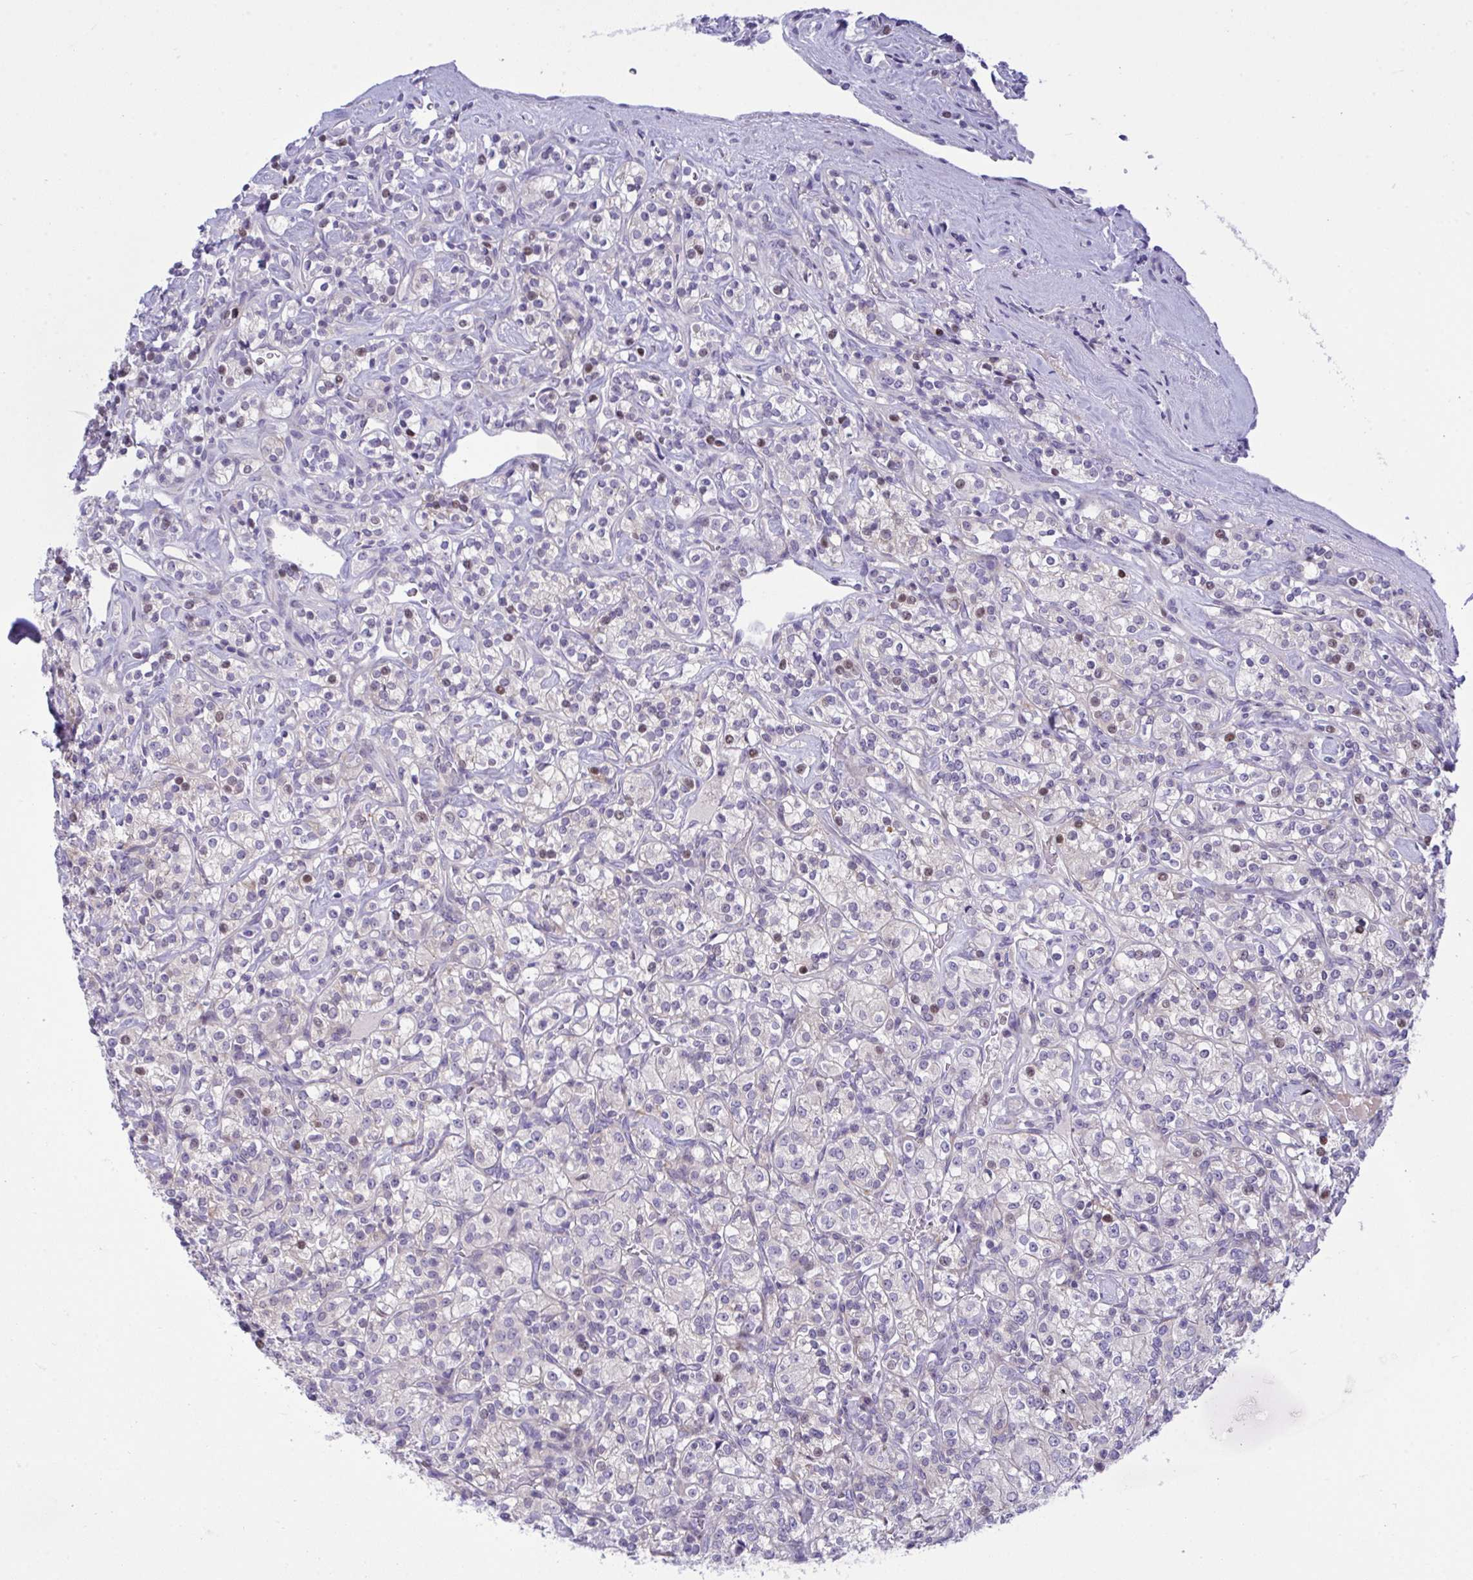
{"staining": {"intensity": "negative", "quantity": "none", "location": "none"}, "tissue": "renal cancer", "cell_type": "Tumor cells", "image_type": "cancer", "snomed": [{"axis": "morphology", "description": "Adenocarcinoma, NOS"}, {"axis": "topography", "description": "Kidney"}], "caption": "The immunohistochemistry photomicrograph has no significant expression in tumor cells of renal cancer (adenocarcinoma) tissue. (Stains: DAB (3,3'-diaminobenzidine) IHC with hematoxylin counter stain, Microscopy: brightfield microscopy at high magnification).", "gene": "WDR97", "patient": {"sex": "male", "age": 77}}